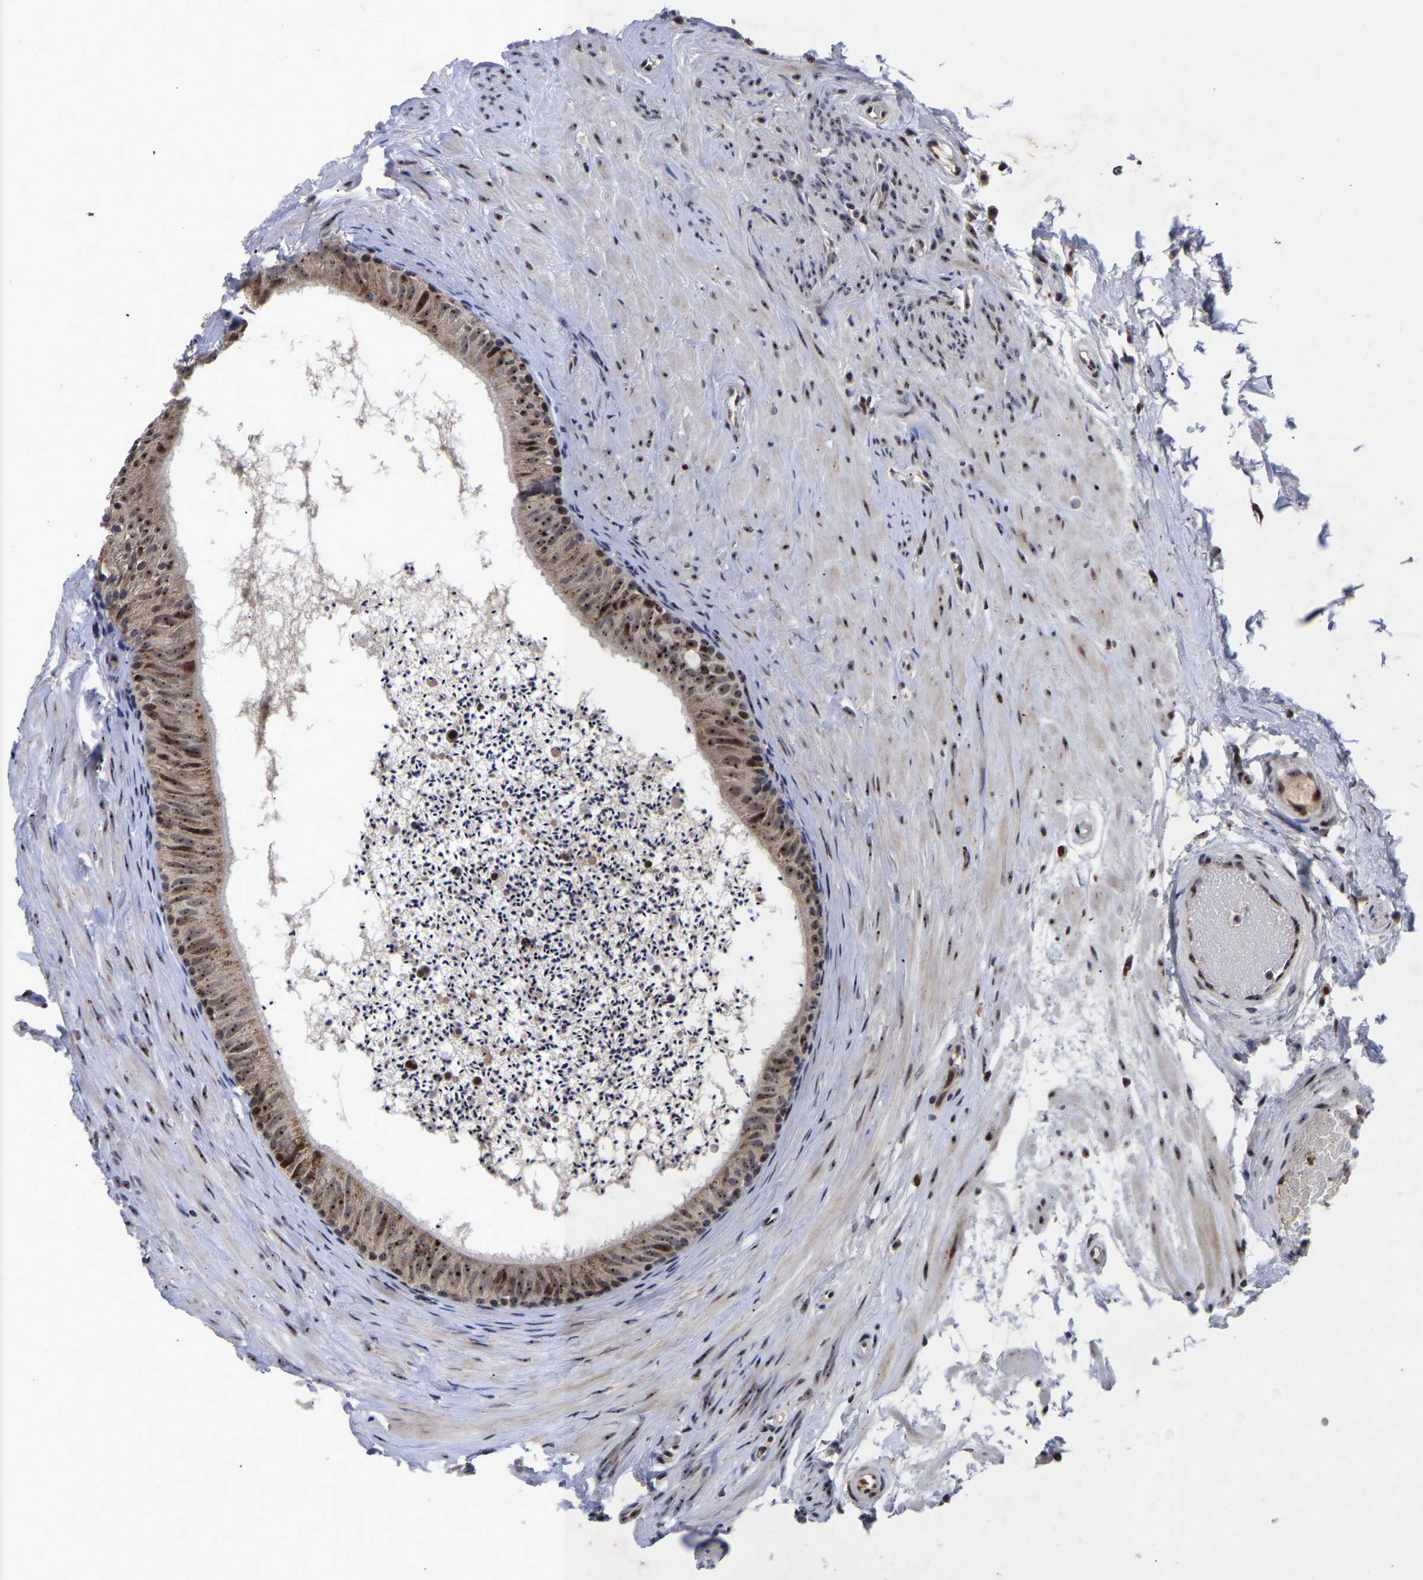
{"staining": {"intensity": "strong", "quantity": ">75%", "location": "cytoplasmic/membranous,nuclear"}, "tissue": "epididymis", "cell_type": "Glandular cells", "image_type": "normal", "snomed": [{"axis": "morphology", "description": "Normal tissue, NOS"}, {"axis": "topography", "description": "Epididymis"}], "caption": "Protein analysis of normal epididymis shows strong cytoplasmic/membranous,nuclear expression in approximately >75% of glandular cells.", "gene": "JUNB", "patient": {"sex": "male", "age": 56}}